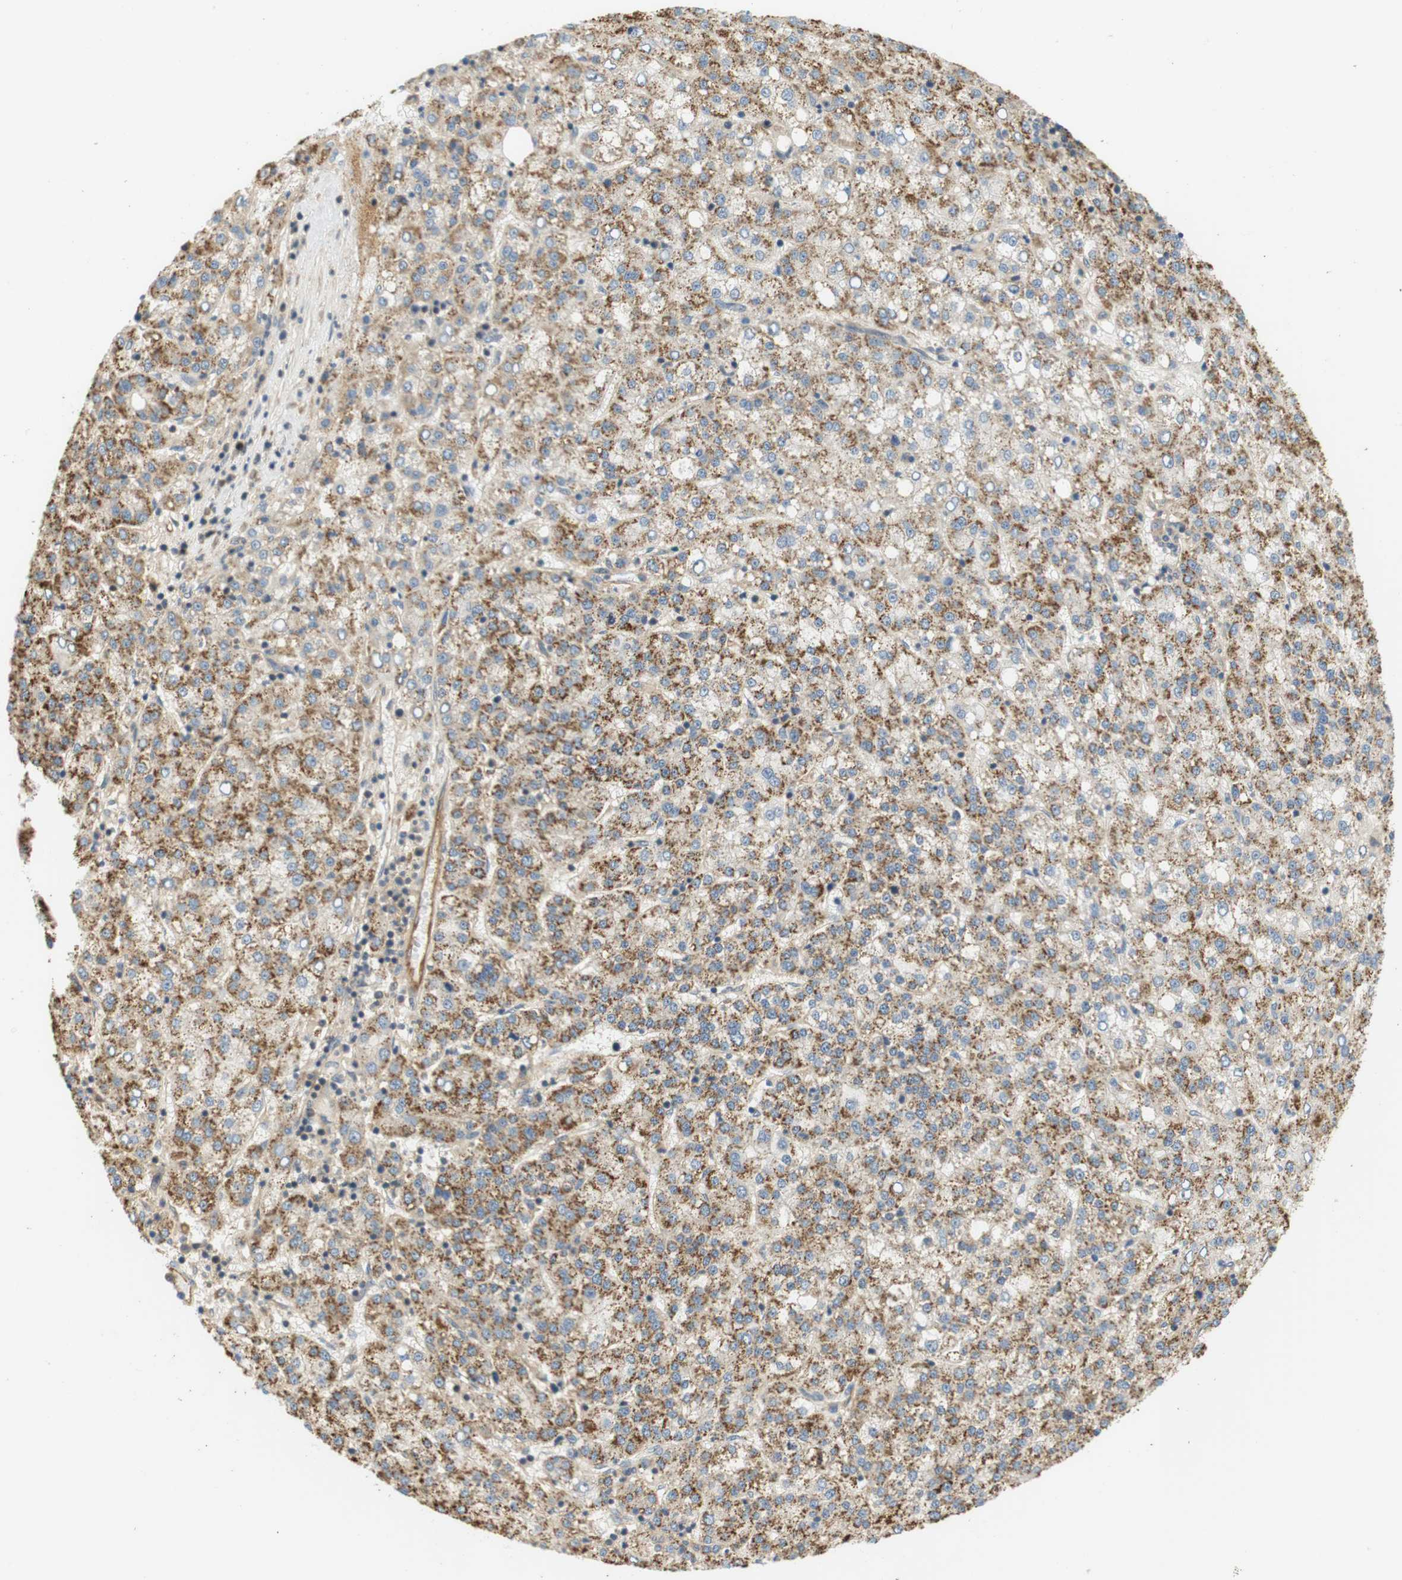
{"staining": {"intensity": "moderate", "quantity": ">75%", "location": "cytoplasmic/membranous"}, "tissue": "liver cancer", "cell_type": "Tumor cells", "image_type": "cancer", "snomed": [{"axis": "morphology", "description": "Carcinoma, Hepatocellular, NOS"}, {"axis": "topography", "description": "Liver"}], "caption": "The immunohistochemical stain labels moderate cytoplasmic/membranous expression in tumor cells of hepatocellular carcinoma (liver) tissue.", "gene": "SH3GLB1", "patient": {"sex": "female", "age": 58}}